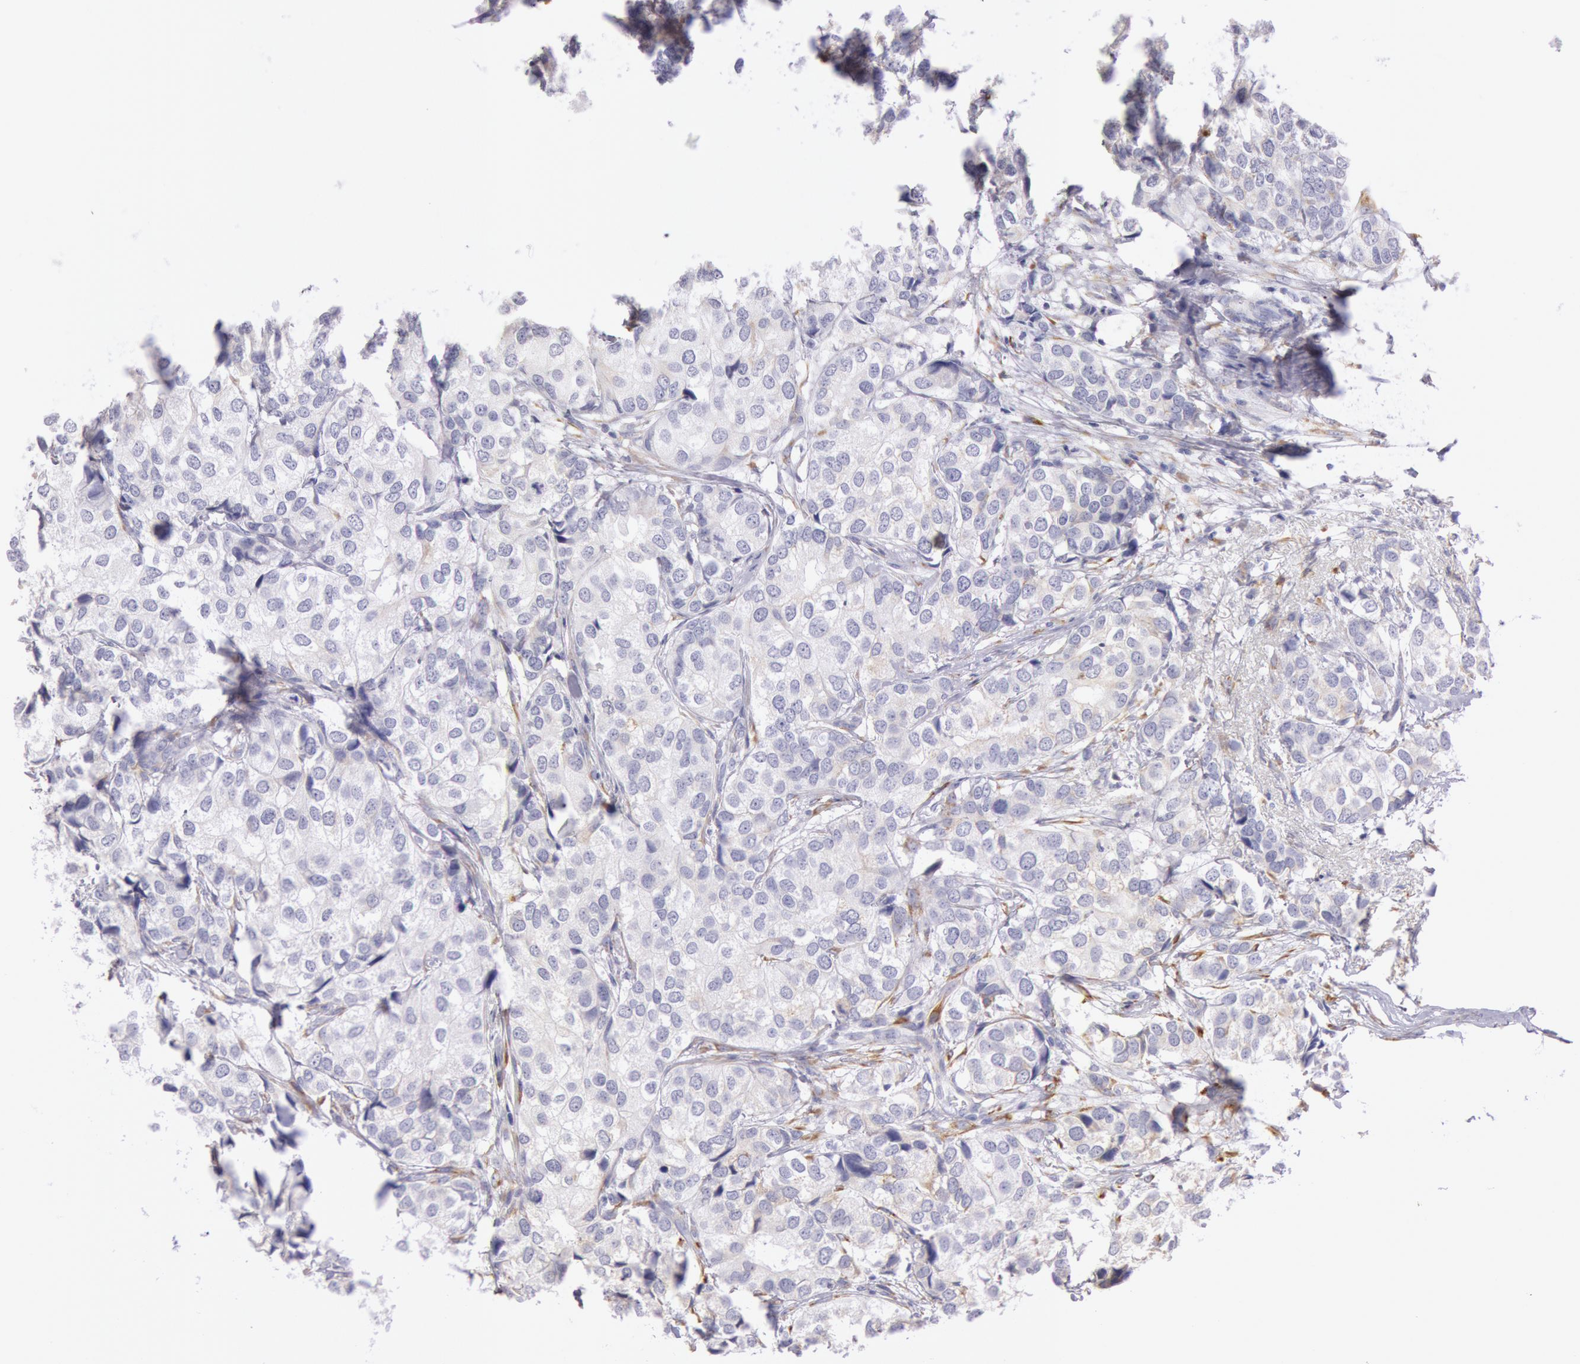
{"staining": {"intensity": "weak", "quantity": "25%-75%", "location": "cytoplasmic/membranous"}, "tissue": "breast cancer", "cell_type": "Tumor cells", "image_type": "cancer", "snomed": [{"axis": "morphology", "description": "Duct carcinoma"}, {"axis": "topography", "description": "Breast"}], "caption": "Protein staining of breast infiltrating ductal carcinoma tissue displays weak cytoplasmic/membranous staining in approximately 25%-75% of tumor cells.", "gene": "CIDEB", "patient": {"sex": "female", "age": 68}}